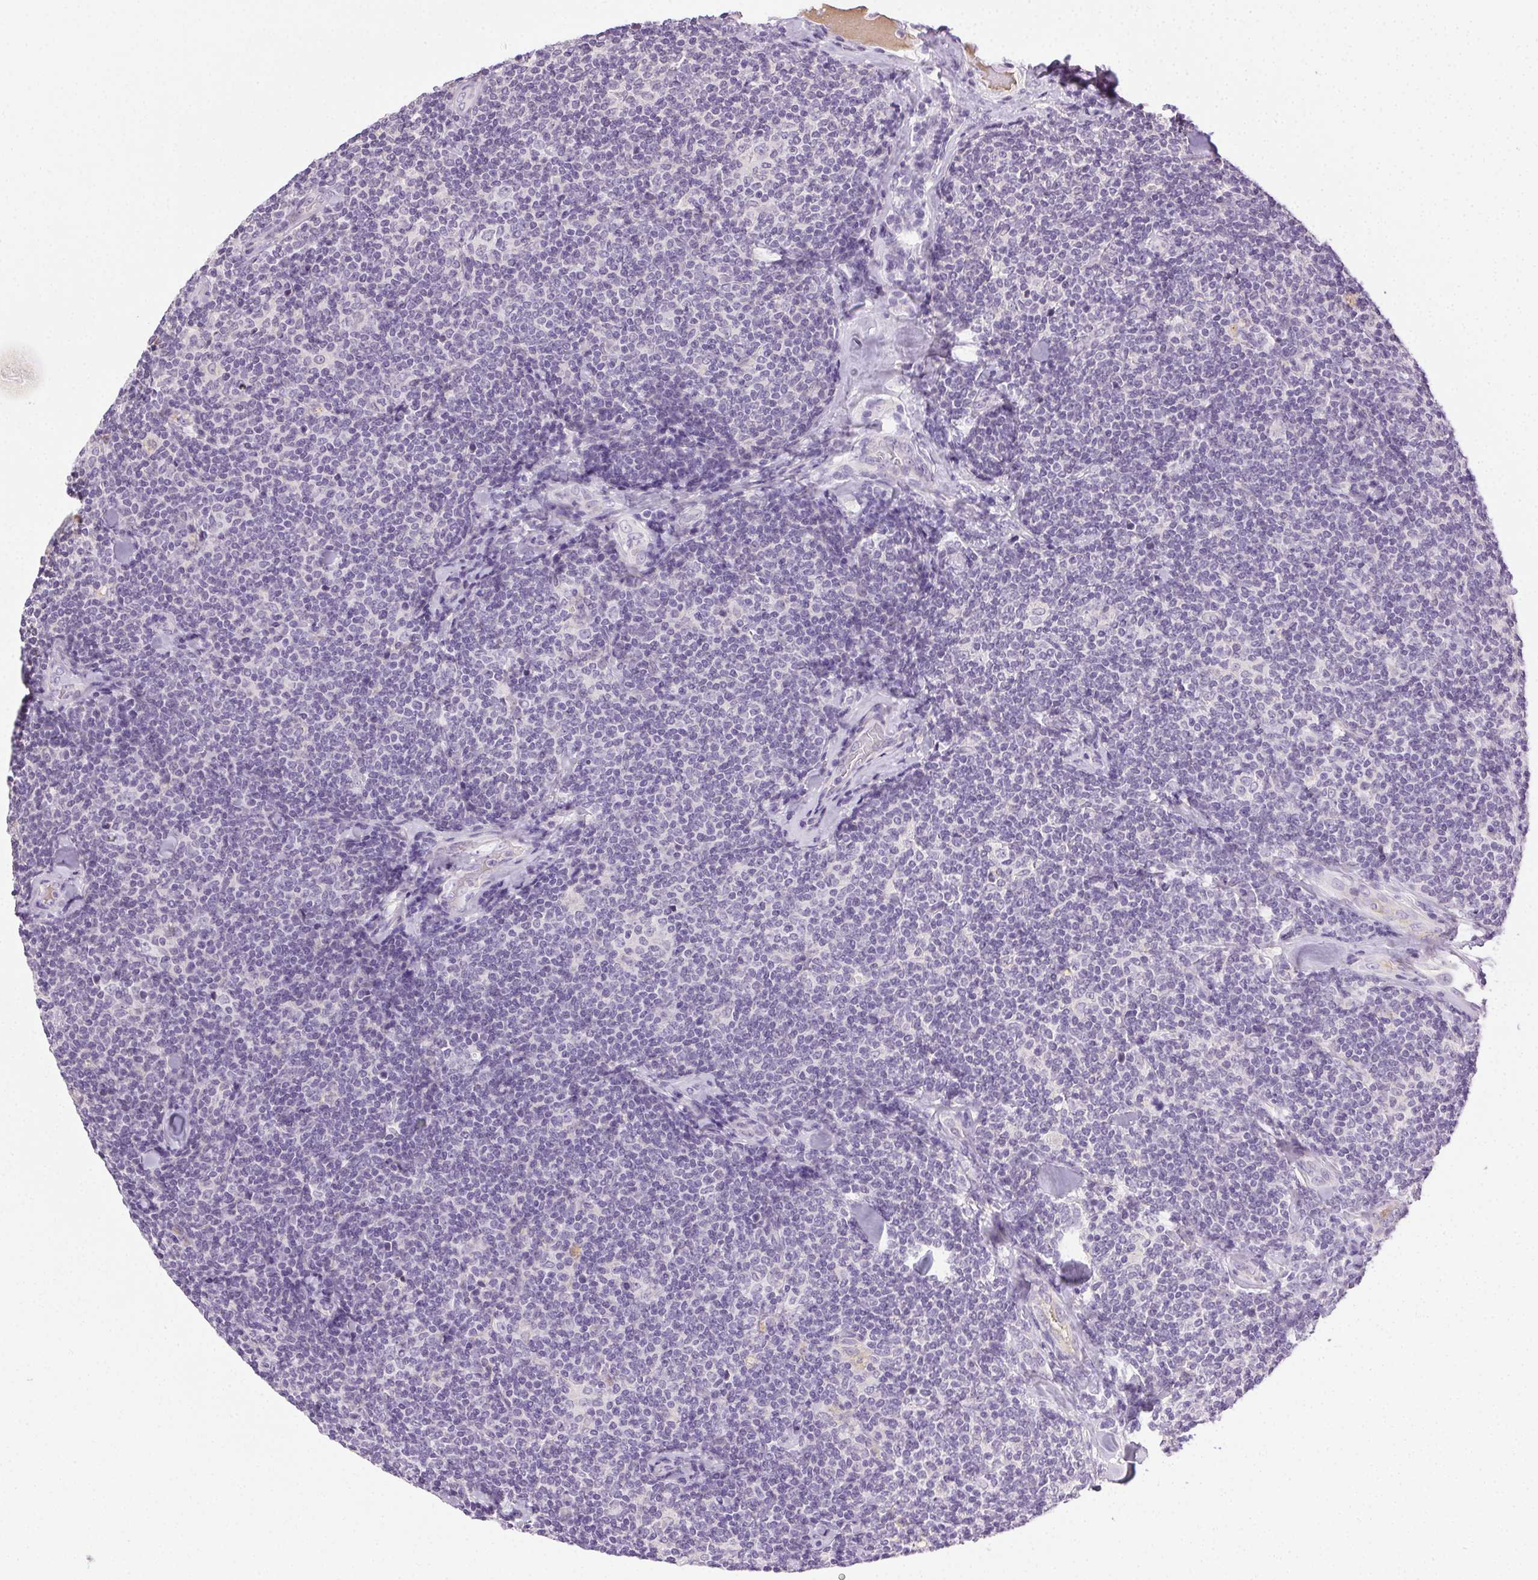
{"staining": {"intensity": "negative", "quantity": "none", "location": "none"}, "tissue": "lymphoma", "cell_type": "Tumor cells", "image_type": "cancer", "snomed": [{"axis": "morphology", "description": "Malignant lymphoma, non-Hodgkin's type, Low grade"}, {"axis": "topography", "description": "Lymph node"}], "caption": "The photomicrograph displays no staining of tumor cells in malignant lymphoma, non-Hodgkin's type (low-grade). The staining was performed using DAB to visualize the protein expression in brown, while the nuclei were stained in blue with hematoxylin (Magnification: 20x).", "gene": "BPIFB2", "patient": {"sex": "female", "age": 56}}